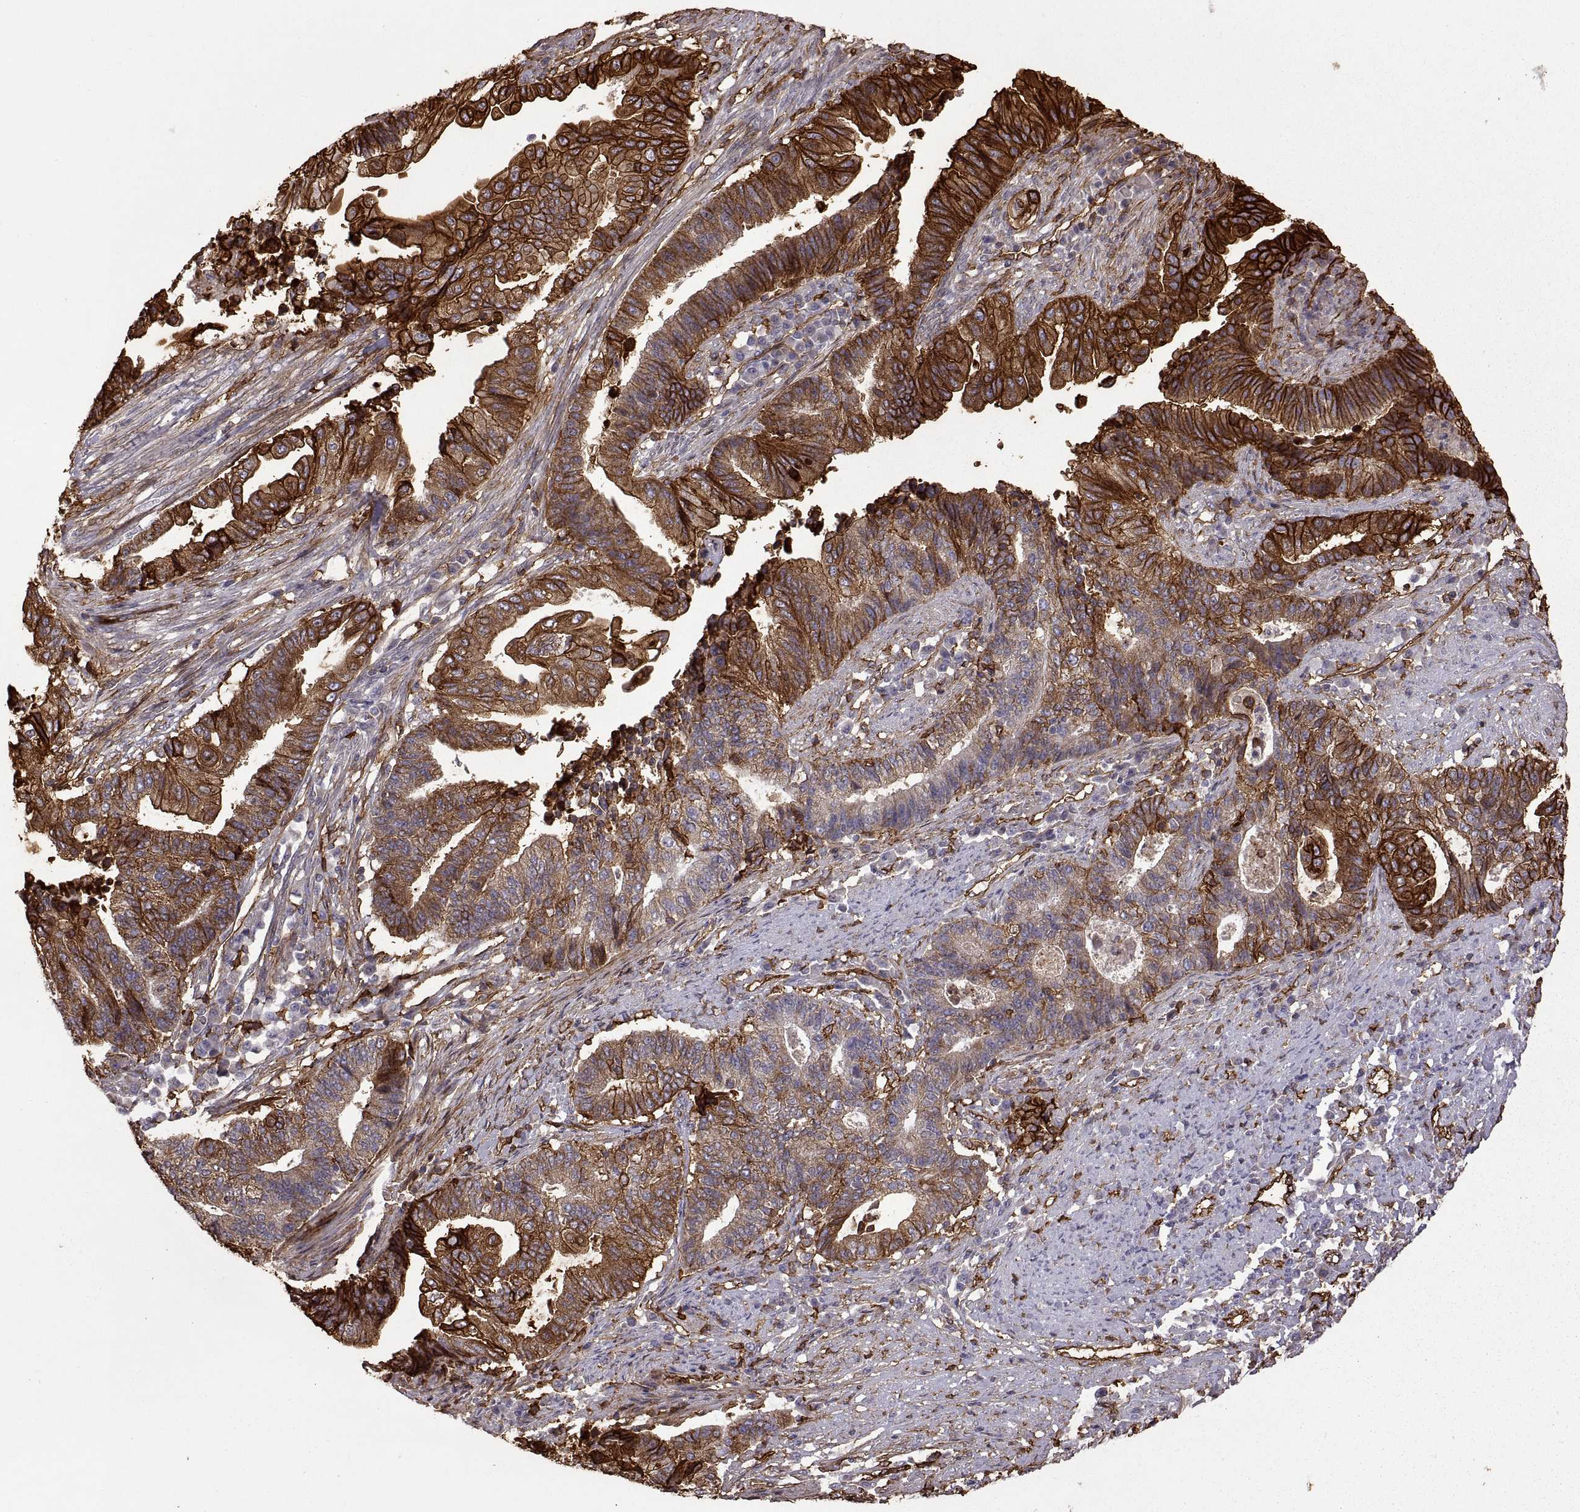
{"staining": {"intensity": "strong", "quantity": "25%-75%", "location": "cytoplasmic/membranous"}, "tissue": "endometrial cancer", "cell_type": "Tumor cells", "image_type": "cancer", "snomed": [{"axis": "morphology", "description": "Adenocarcinoma, NOS"}, {"axis": "topography", "description": "Uterus"}, {"axis": "topography", "description": "Endometrium"}], "caption": "Immunohistochemical staining of human endometrial cancer (adenocarcinoma) demonstrates high levels of strong cytoplasmic/membranous expression in approximately 25%-75% of tumor cells.", "gene": "S100A10", "patient": {"sex": "female", "age": 54}}